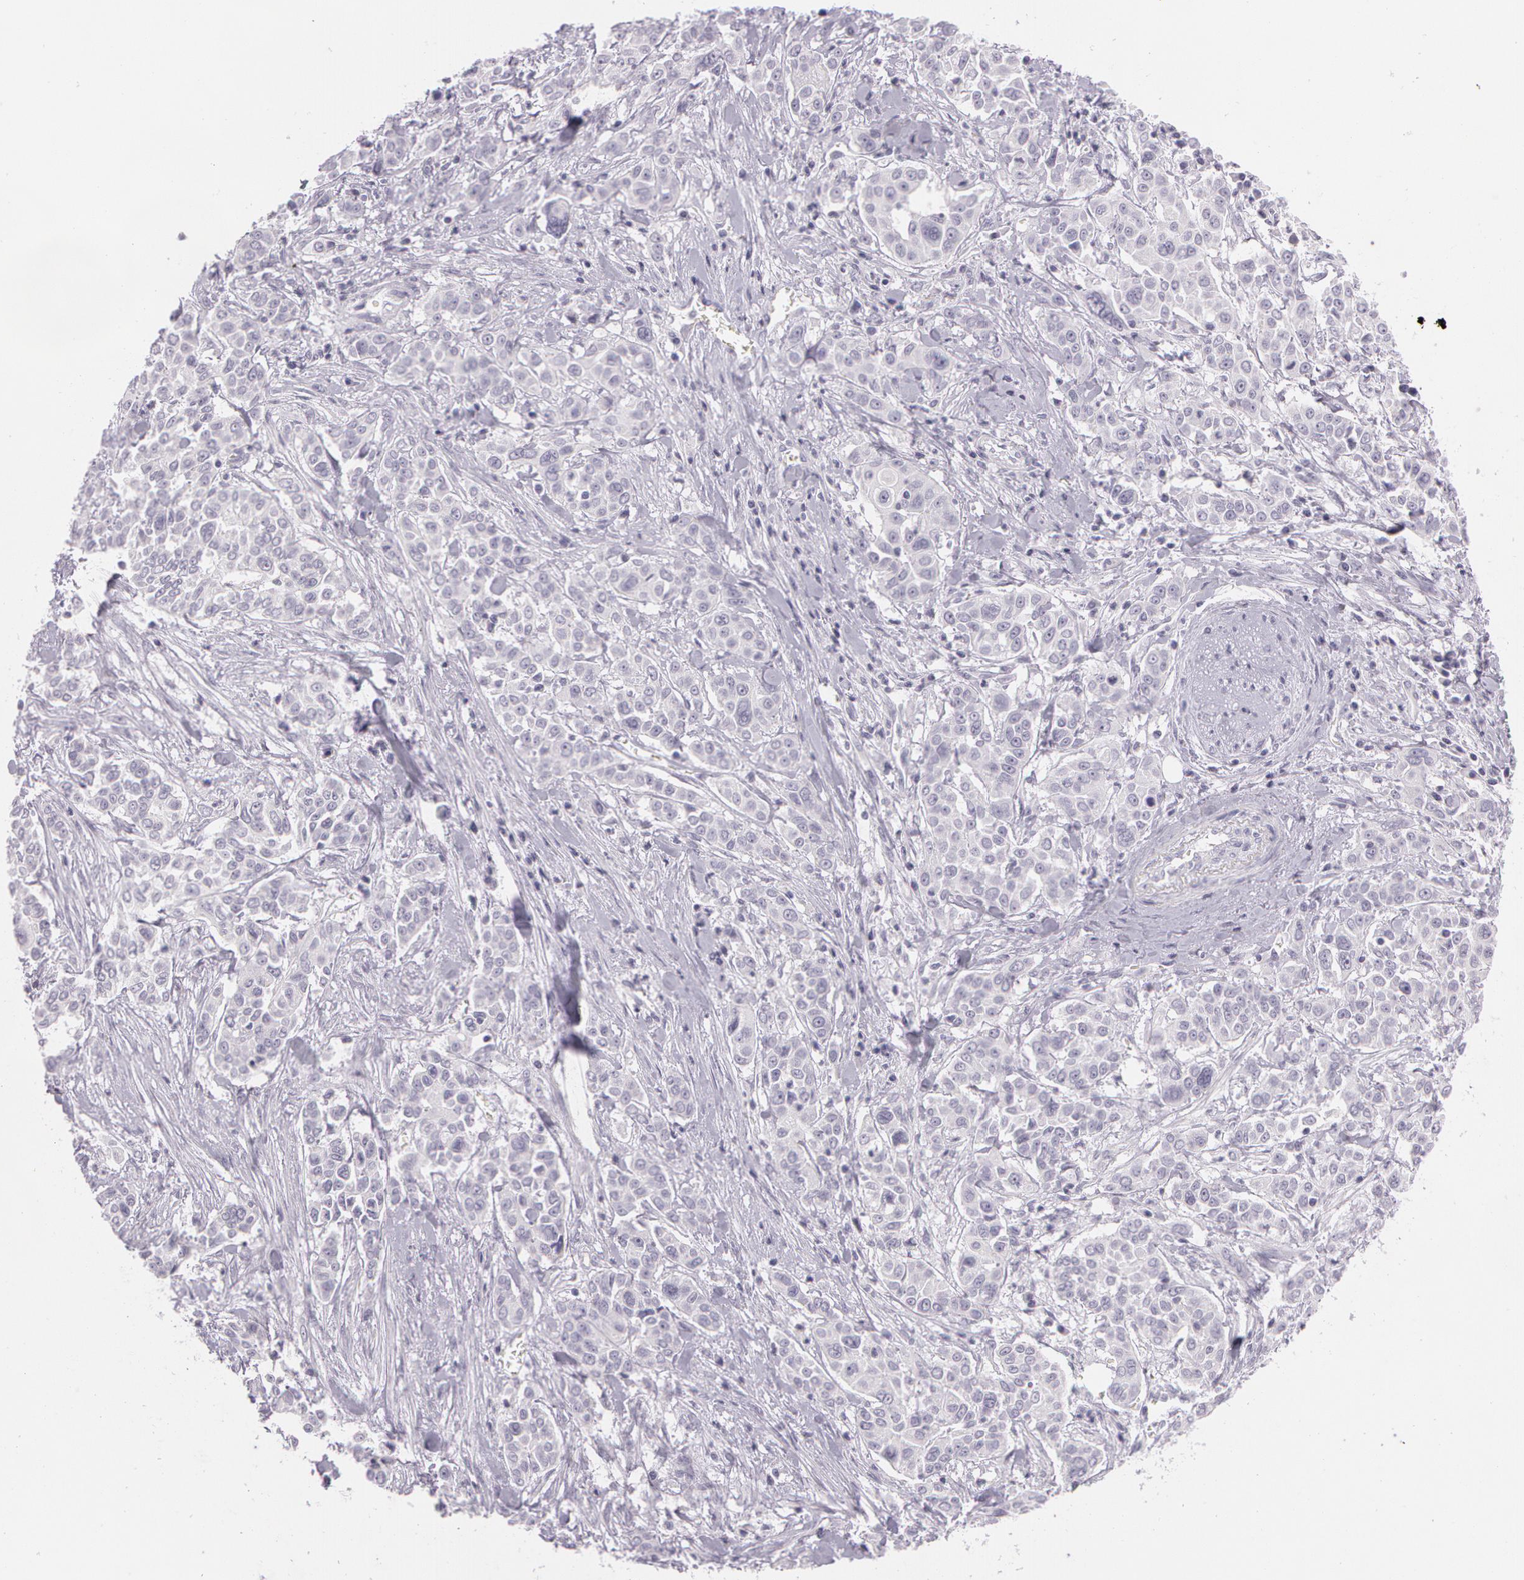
{"staining": {"intensity": "negative", "quantity": "none", "location": "none"}, "tissue": "pancreatic cancer", "cell_type": "Tumor cells", "image_type": "cancer", "snomed": [{"axis": "morphology", "description": "Adenocarcinoma, NOS"}, {"axis": "topography", "description": "Pancreas"}], "caption": "Immunohistochemistry micrograph of neoplastic tissue: adenocarcinoma (pancreatic) stained with DAB demonstrates no significant protein positivity in tumor cells.", "gene": "OTC", "patient": {"sex": "female", "age": 52}}